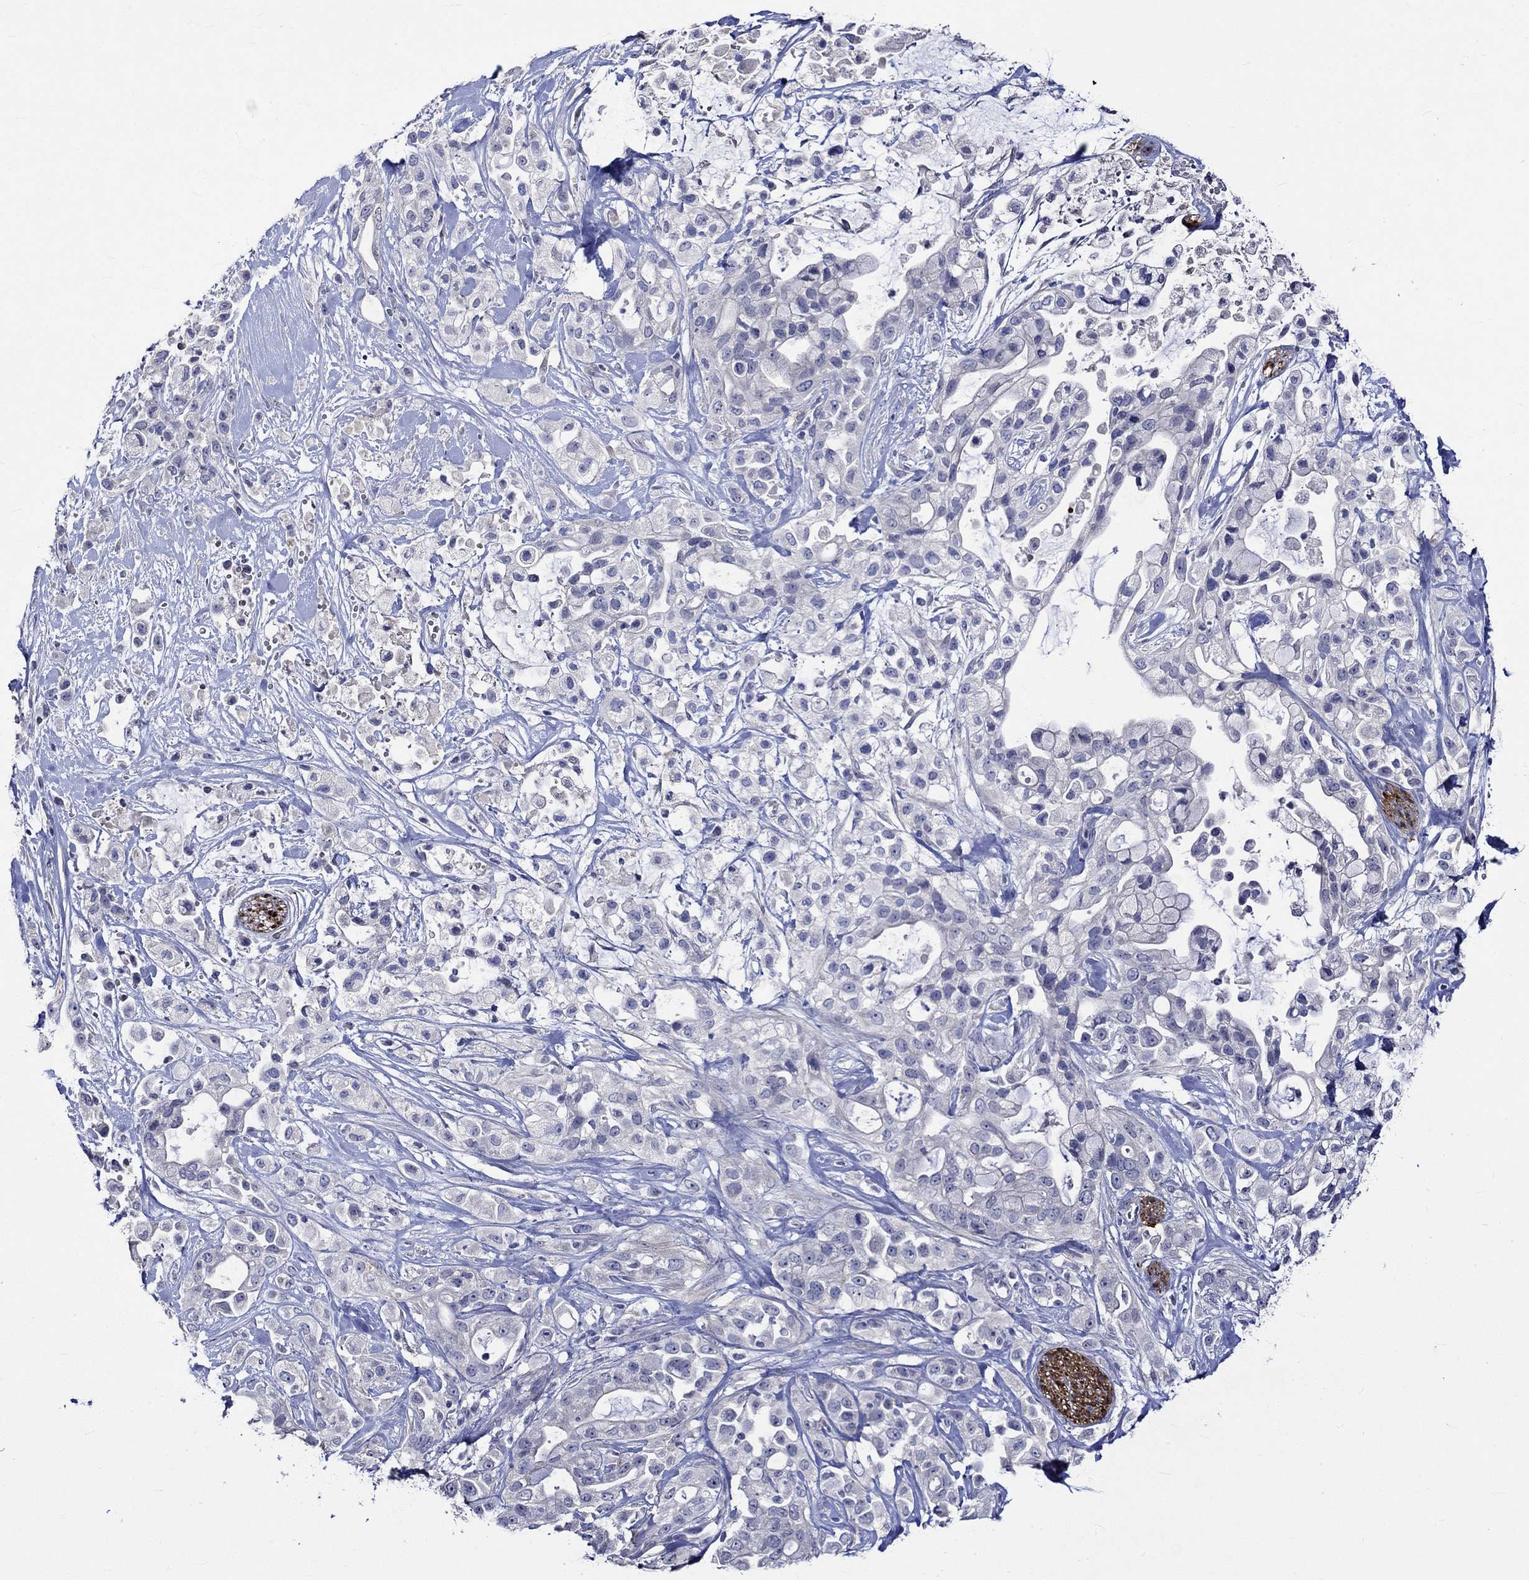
{"staining": {"intensity": "moderate", "quantity": "<25%", "location": "cytoplasmic/membranous"}, "tissue": "pancreatic cancer", "cell_type": "Tumor cells", "image_type": "cancer", "snomed": [{"axis": "morphology", "description": "Adenocarcinoma, NOS"}, {"axis": "topography", "description": "Pancreas"}], "caption": "Moderate cytoplasmic/membranous protein staining is seen in approximately <25% of tumor cells in pancreatic cancer (adenocarcinoma).", "gene": "CRYAB", "patient": {"sex": "male", "age": 44}}